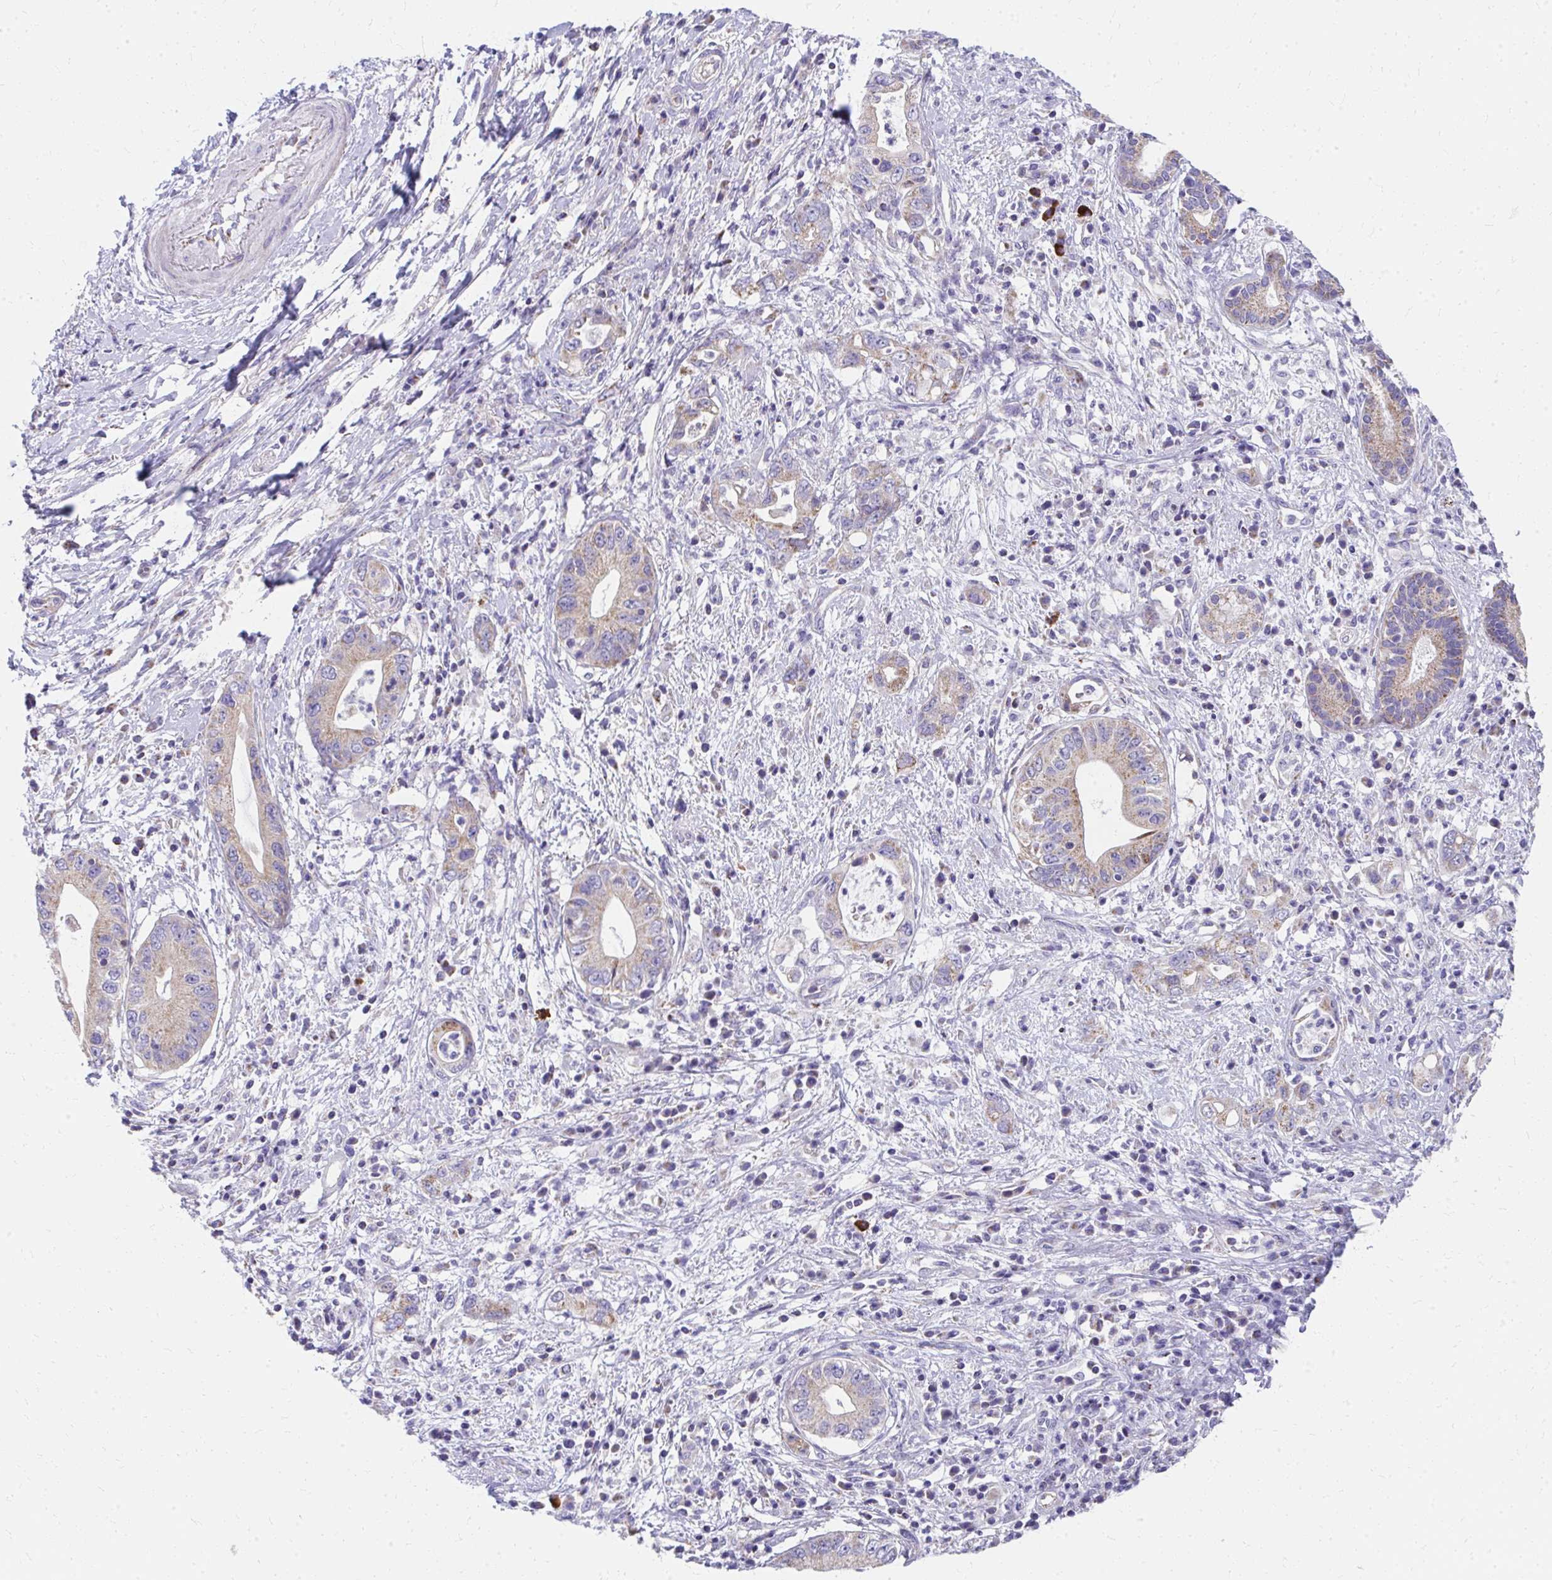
{"staining": {"intensity": "moderate", "quantity": ">75%", "location": "cytoplasmic/membranous"}, "tissue": "pancreatic cancer", "cell_type": "Tumor cells", "image_type": "cancer", "snomed": [{"axis": "morphology", "description": "Adenocarcinoma, NOS"}, {"axis": "topography", "description": "Pancreas"}], "caption": "Immunohistochemistry histopathology image of neoplastic tissue: adenocarcinoma (pancreatic) stained using immunohistochemistry reveals medium levels of moderate protein expression localized specifically in the cytoplasmic/membranous of tumor cells, appearing as a cytoplasmic/membranous brown color.", "gene": "IL37", "patient": {"sex": "female", "age": 72}}